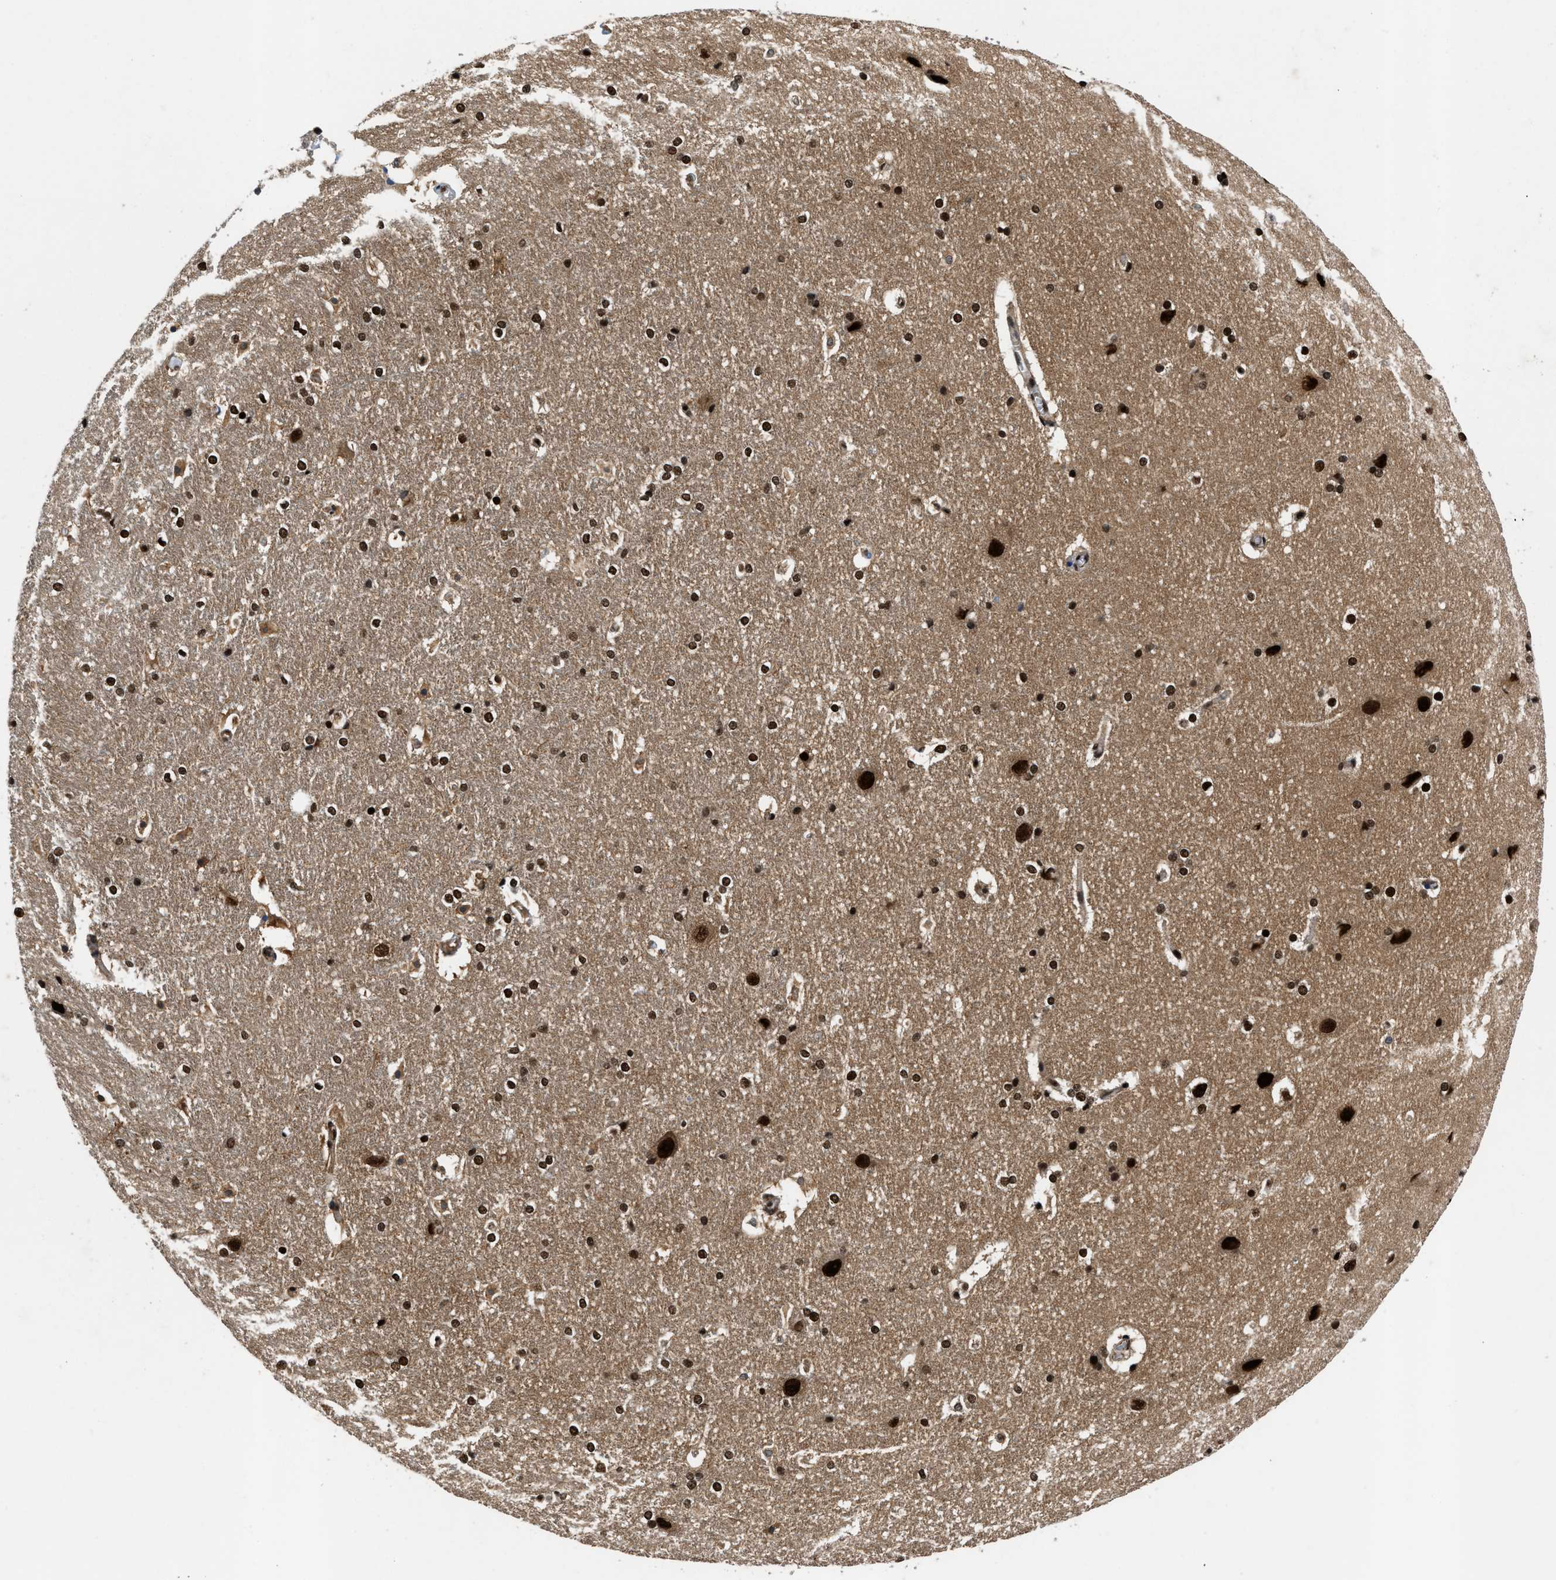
{"staining": {"intensity": "strong", "quantity": ">75%", "location": "nuclear"}, "tissue": "hippocampus", "cell_type": "Glial cells", "image_type": "normal", "snomed": [{"axis": "morphology", "description": "Normal tissue, NOS"}, {"axis": "topography", "description": "Hippocampus"}], "caption": "This histopathology image reveals benign hippocampus stained with immunohistochemistry (IHC) to label a protein in brown. The nuclear of glial cells show strong positivity for the protein. Nuclei are counter-stained blue.", "gene": "SAFB", "patient": {"sex": "female", "age": 19}}